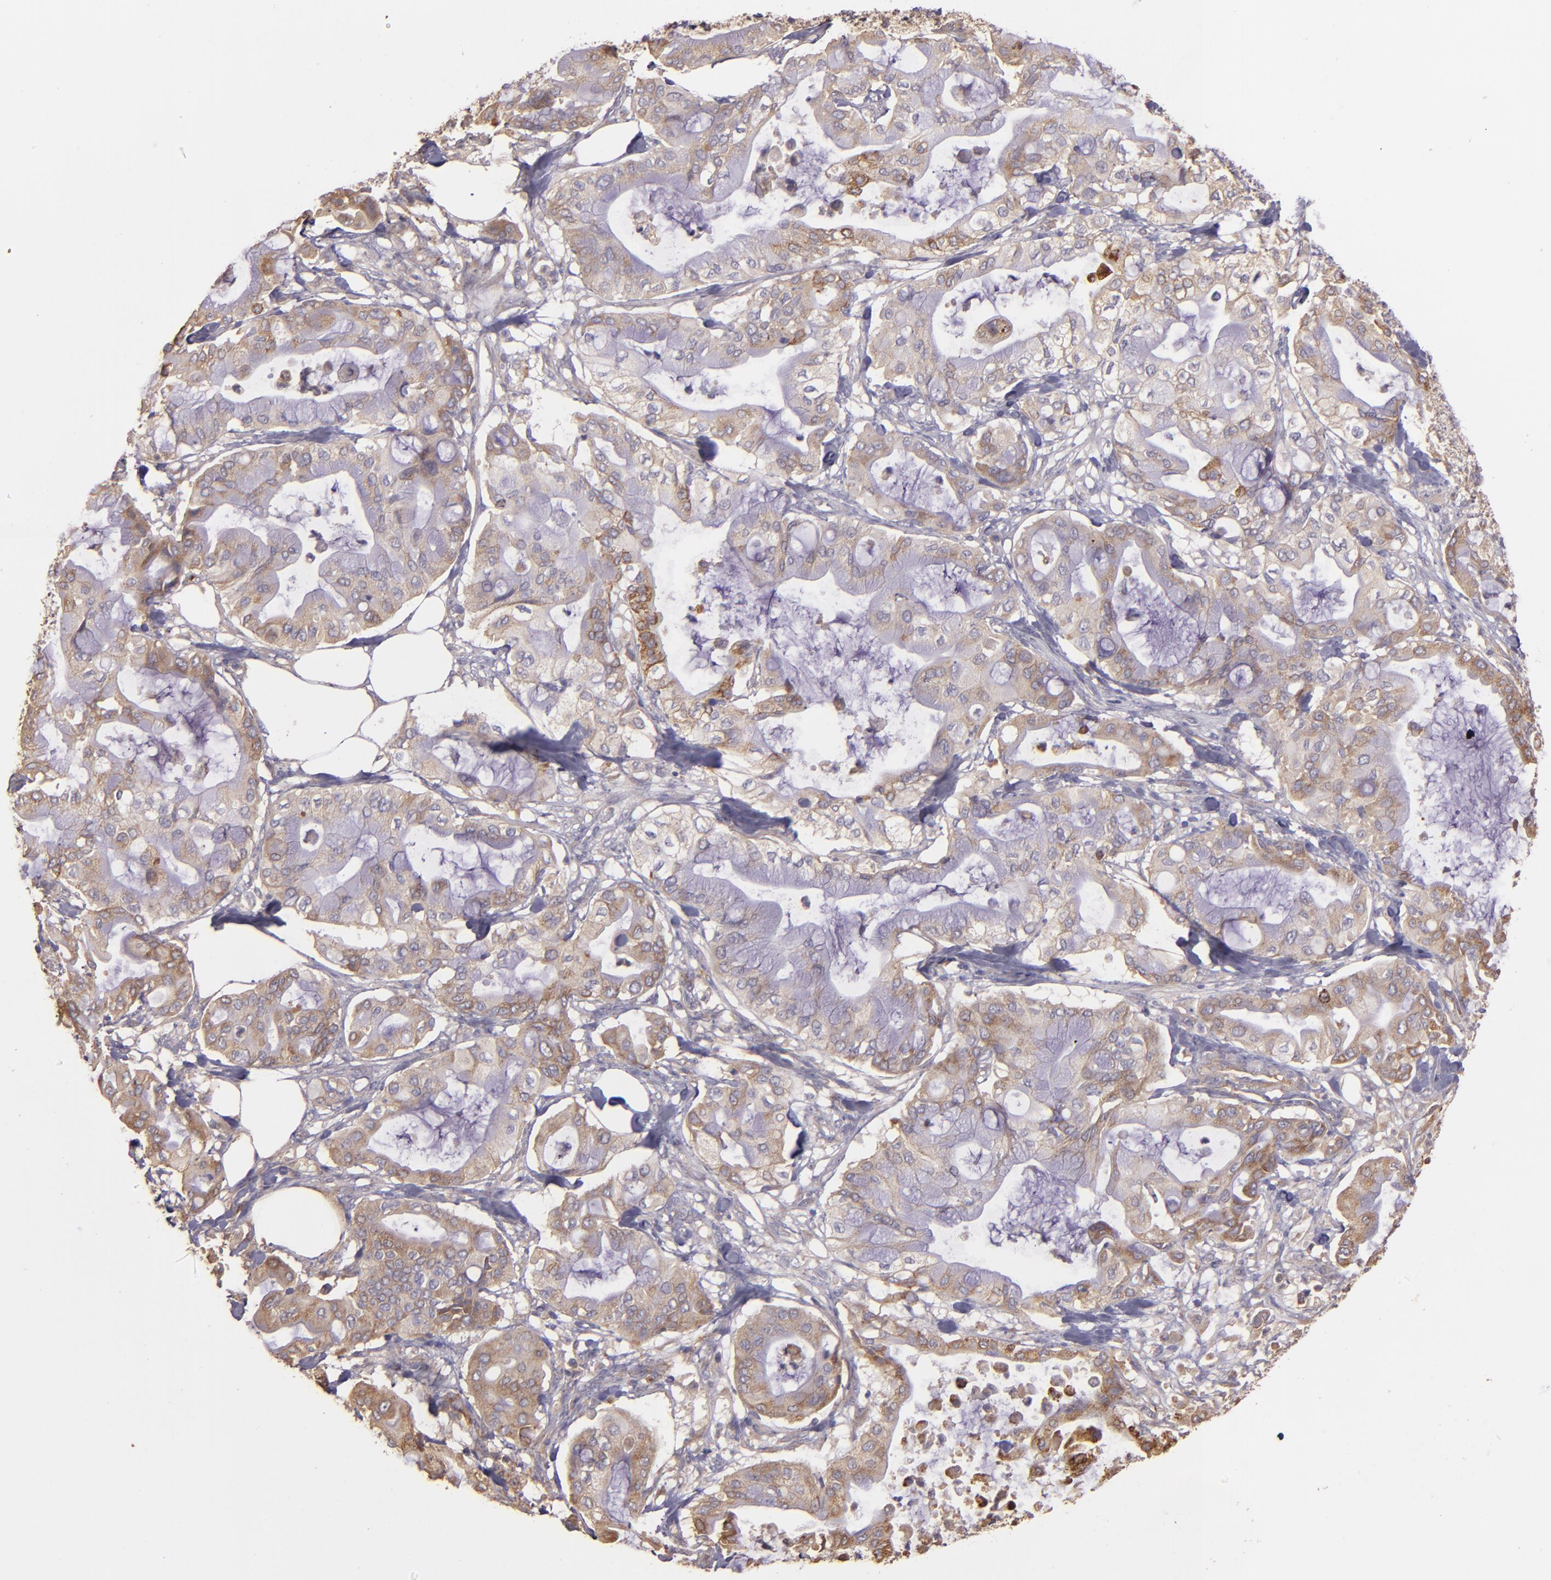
{"staining": {"intensity": "strong", "quantity": ">75%", "location": "cytoplasmic/membranous"}, "tissue": "pancreatic cancer", "cell_type": "Tumor cells", "image_type": "cancer", "snomed": [{"axis": "morphology", "description": "Adenocarcinoma, NOS"}, {"axis": "morphology", "description": "Adenocarcinoma, metastatic, NOS"}, {"axis": "topography", "description": "Lymph node"}, {"axis": "topography", "description": "Pancreas"}, {"axis": "topography", "description": "Duodenum"}], "caption": "The micrograph exhibits staining of pancreatic metastatic adenocarcinoma, revealing strong cytoplasmic/membranous protein positivity (brown color) within tumor cells.", "gene": "ECE1", "patient": {"sex": "female", "age": 64}}